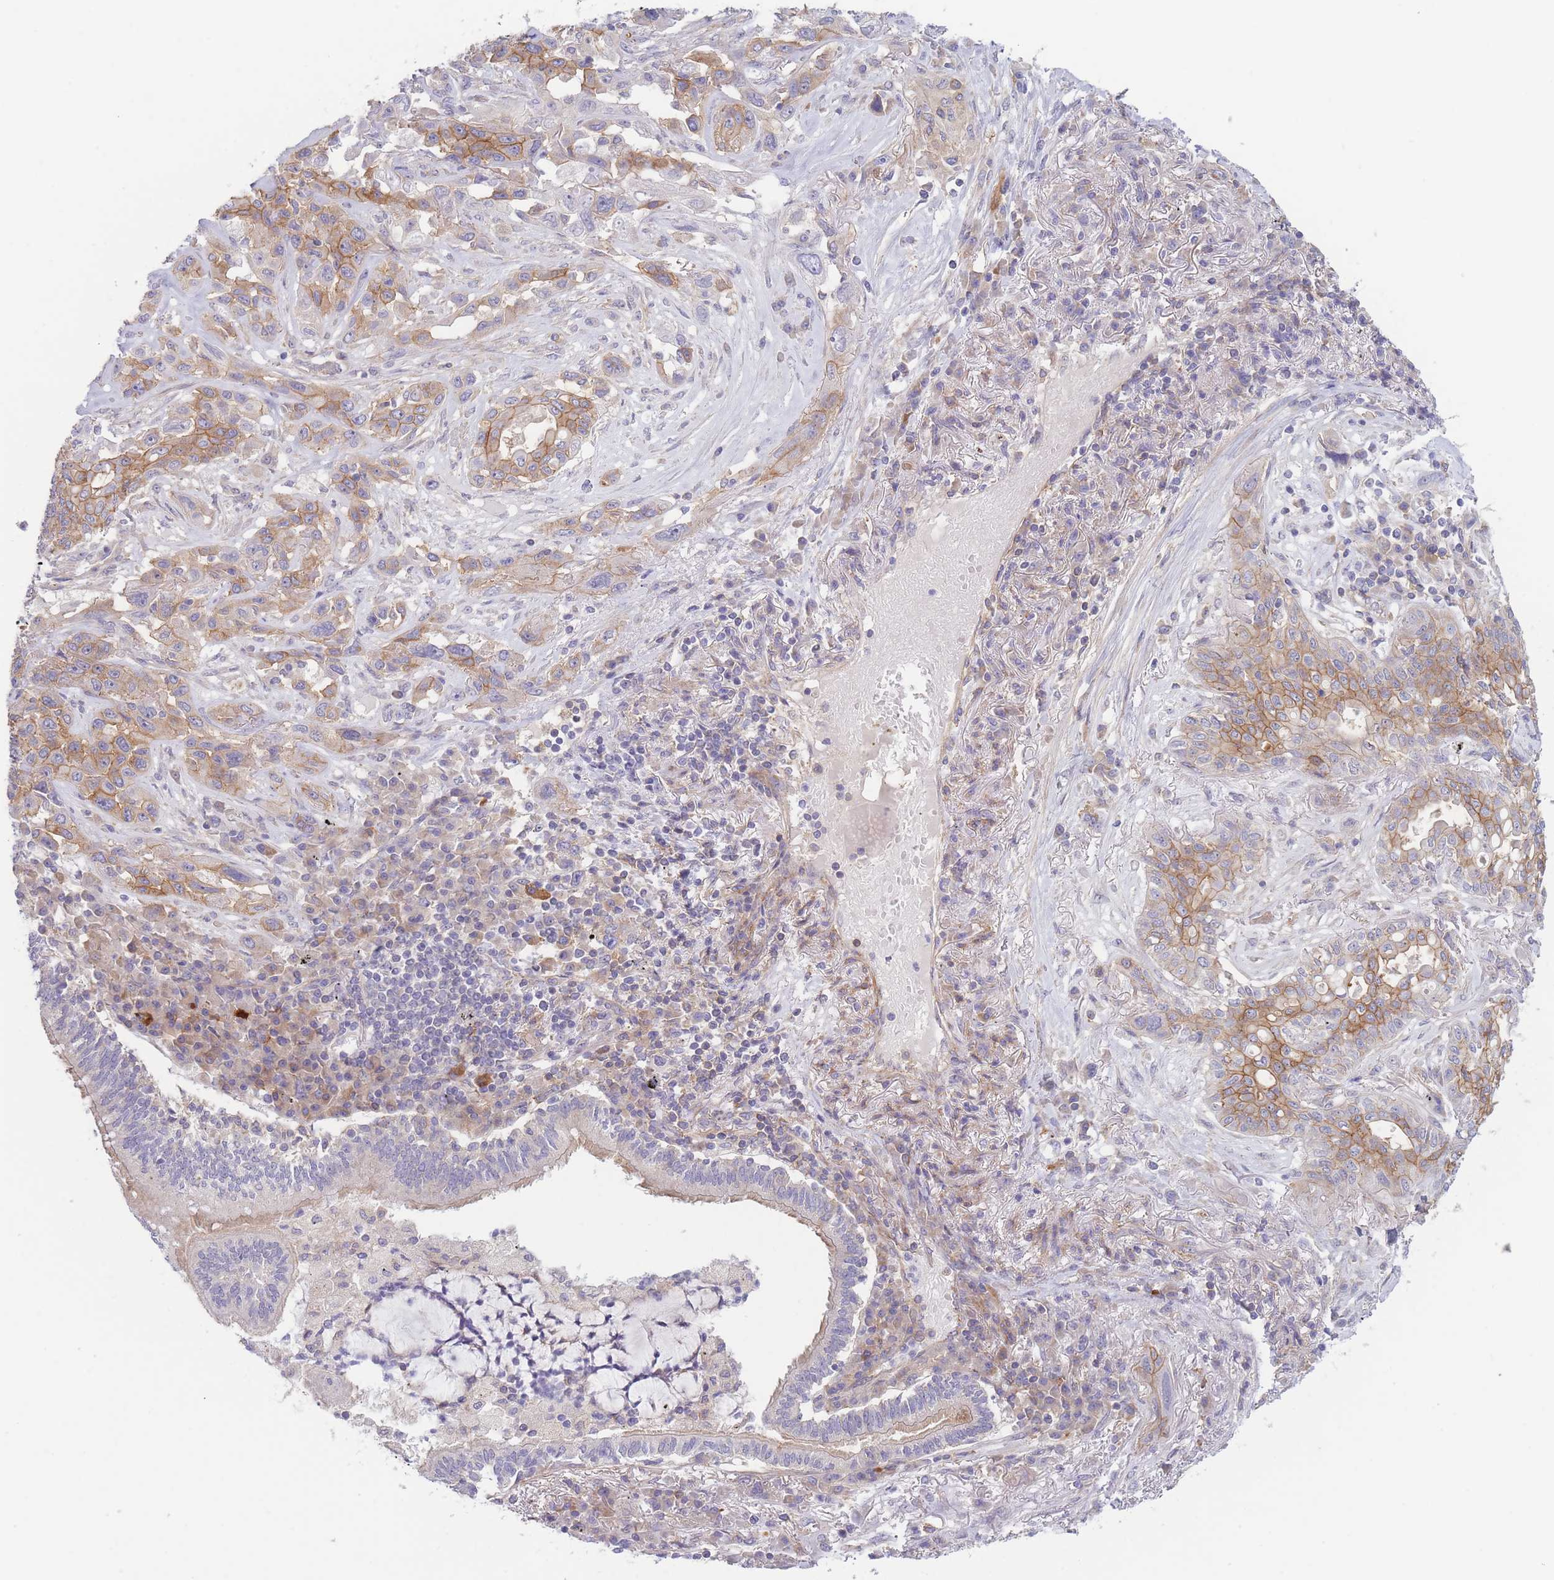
{"staining": {"intensity": "moderate", "quantity": "25%-75%", "location": "cytoplasmic/membranous"}, "tissue": "lung cancer", "cell_type": "Tumor cells", "image_type": "cancer", "snomed": [{"axis": "morphology", "description": "Squamous cell carcinoma, NOS"}, {"axis": "topography", "description": "Lung"}], "caption": "Immunohistochemistry of human lung squamous cell carcinoma demonstrates medium levels of moderate cytoplasmic/membranous positivity in approximately 25%-75% of tumor cells.", "gene": "WDR93", "patient": {"sex": "female", "age": 70}}